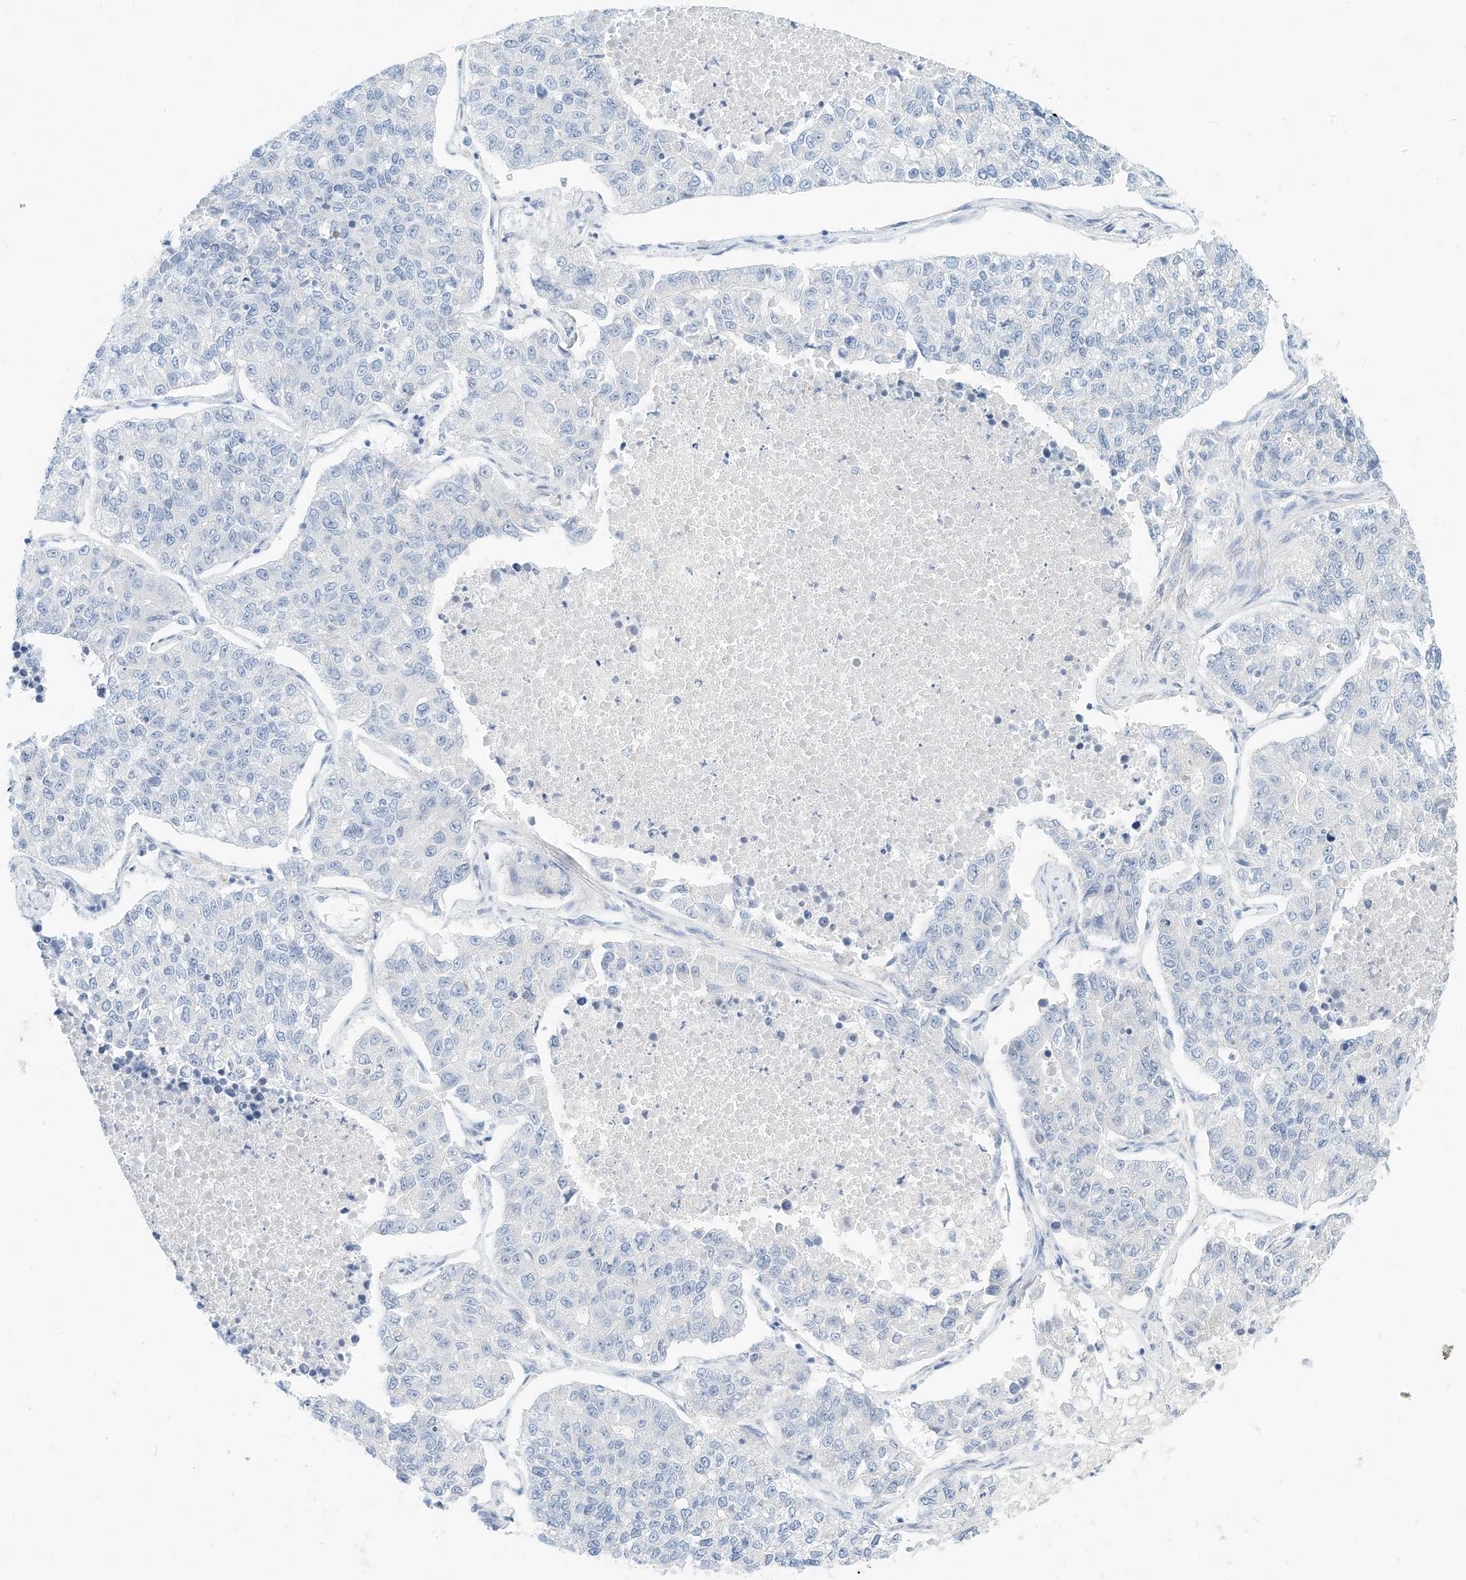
{"staining": {"intensity": "negative", "quantity": "none", "location": "none"}, "tissue": "lung cancer", "cell_type": "Tumor cells", "image_type": "cancer", "snomed": [{"axis": "morphology", "description": "Adenocarcinoma, NOS"}, {"axis": "topography", "description": "Lung"}], "caption": "A photomicrograph of adenocarcinoma (lung) stained for a protein displays no brown staining in tumor cells. (Brightfield microscopy of DAB (3,3'-diaminobenzidine) immunohistochemistry (IHC) at high magnification).", "gene": "SPOCD1", "patient": {"sex": "male", "age": 49}}